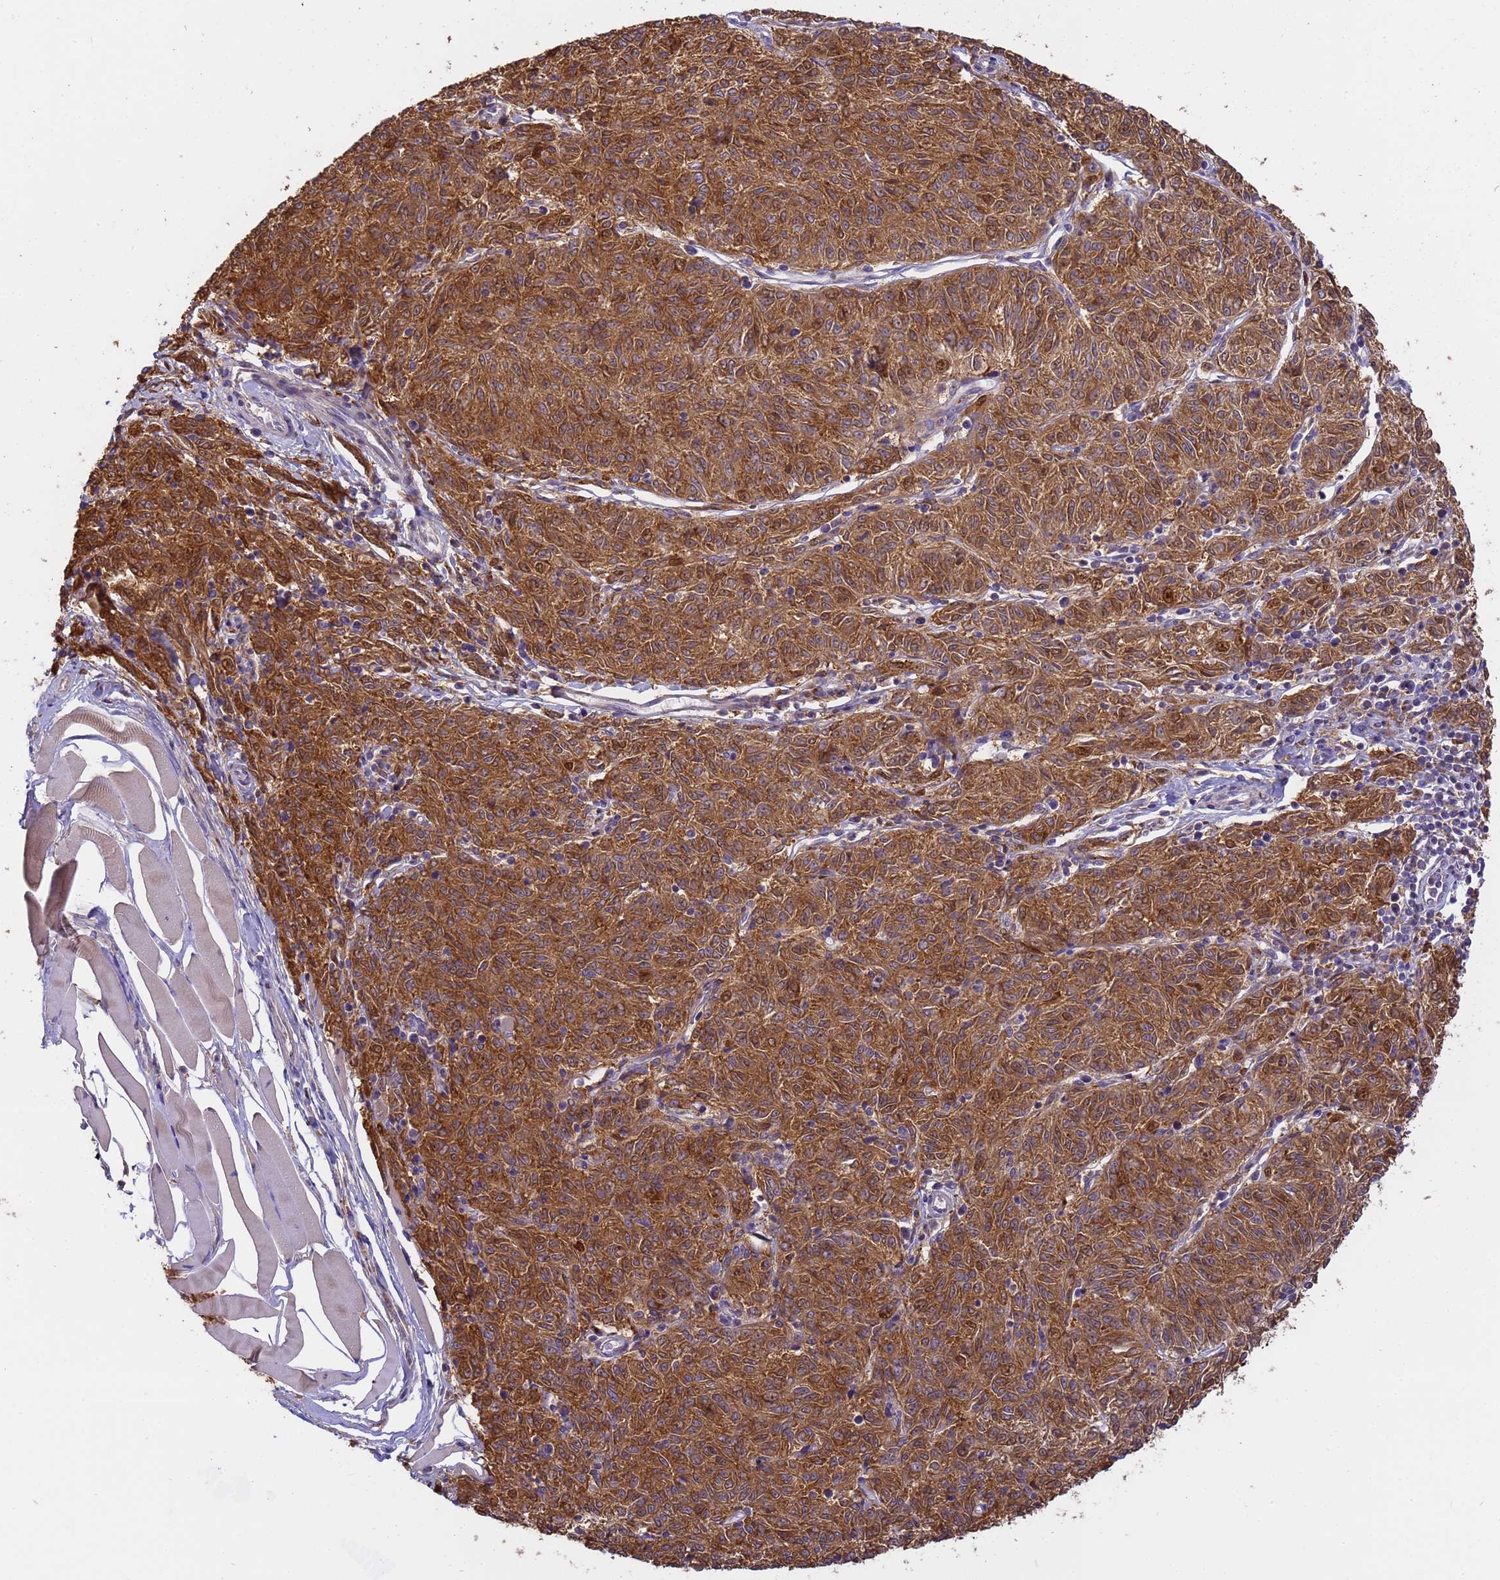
{"staining": {"intensity": "strong", "quantity": ">75%", "location": "cytoplasmic/membranous"}, "tissue": "melanoma", "cell_type": "Tumor cells", "image_type": "cancer", "snomed": [{"axis": "morphology", "description": "Malignant melanoma, NOS"}, {"axis": "topography", "description": "Skin"}], "caption": "Tumor cells exhibit high levels of strong cytoplasmic/membranous staining in approximately >75% of cells in malignant melanoma.", "gene": "M6PR", "patient": {"sex": "female", "age": 72}}